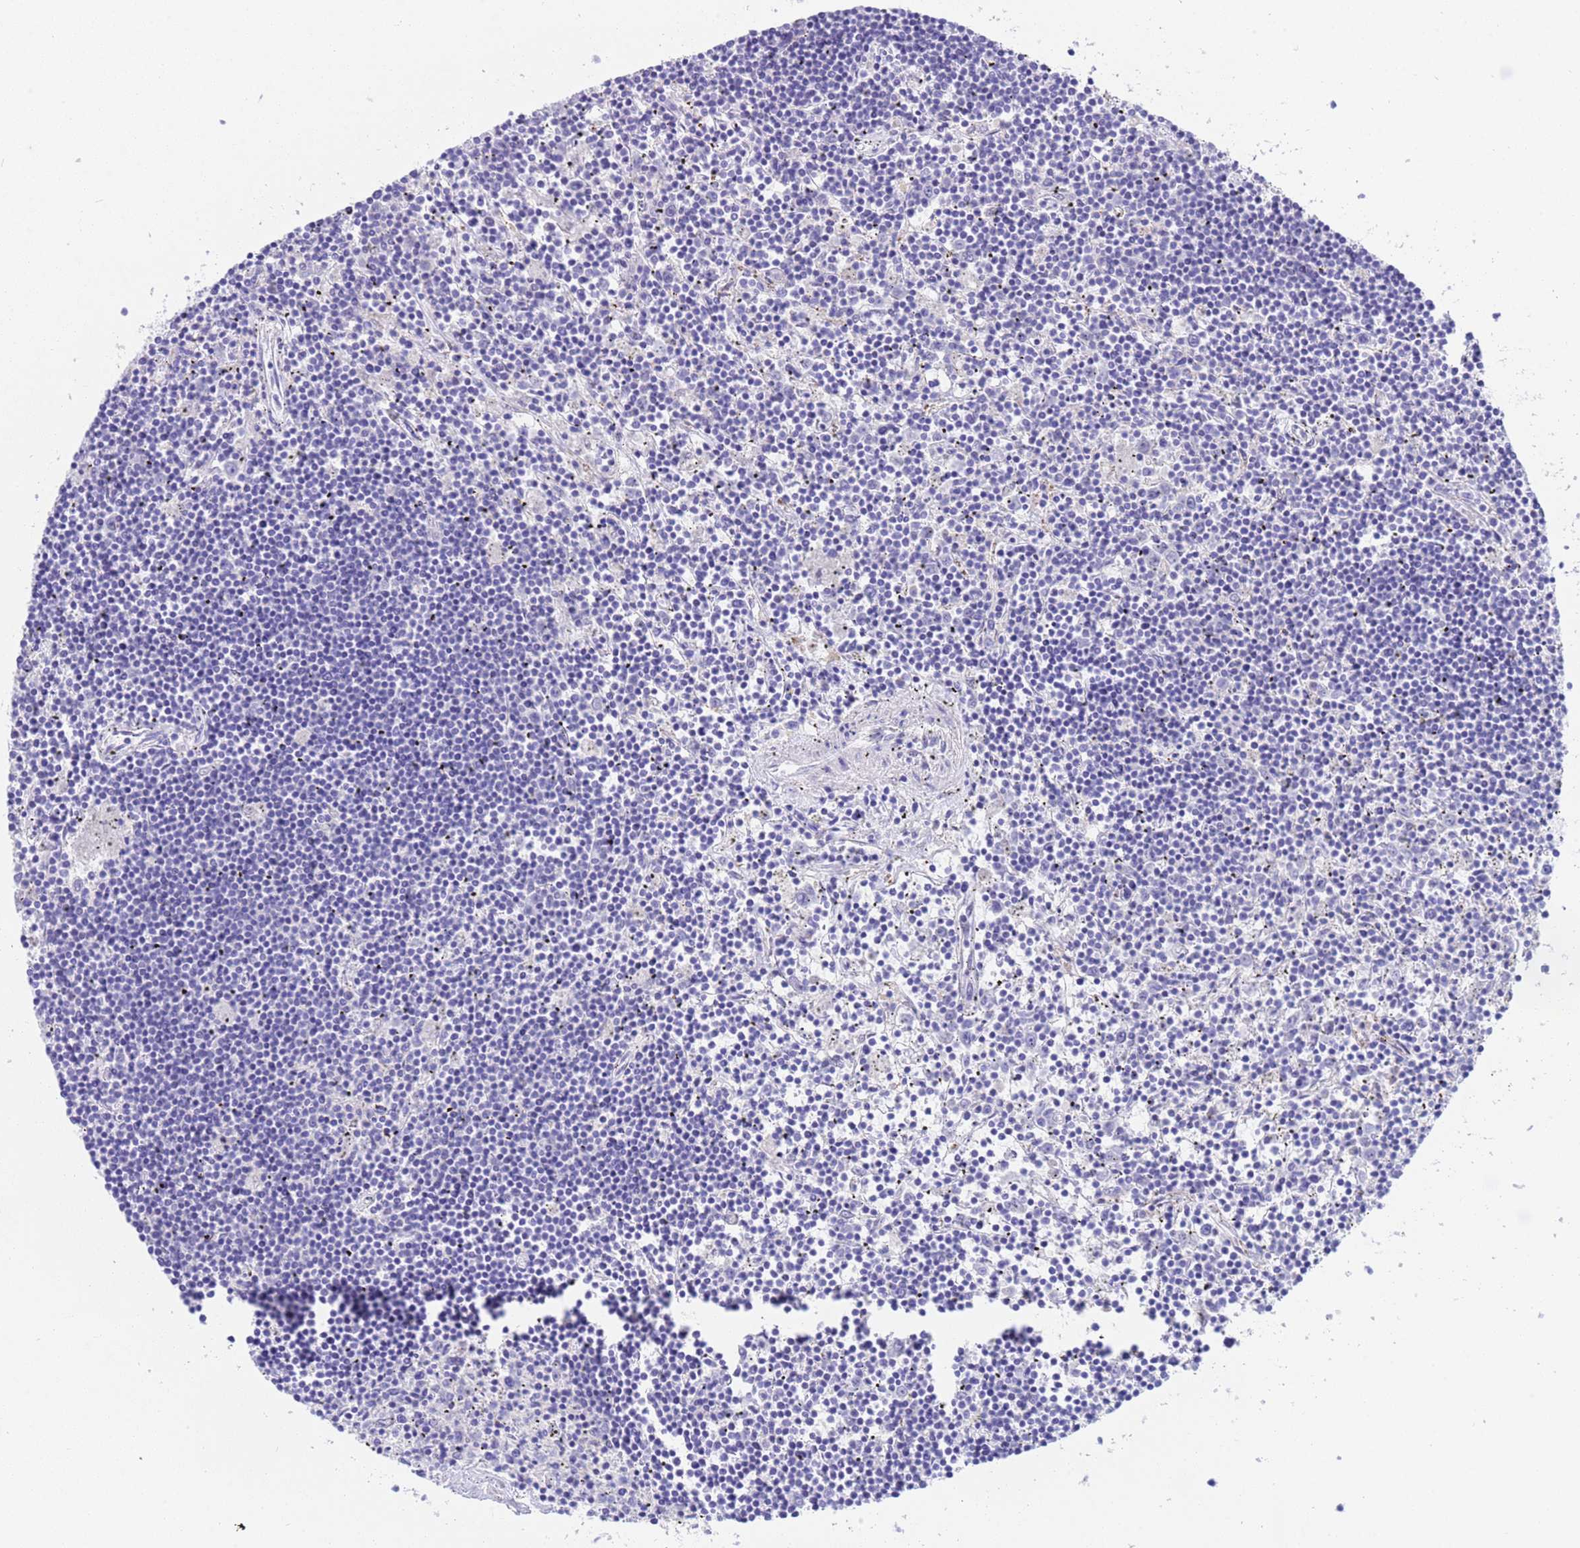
{"staining": {"intensity": "negative", "quantity": "none", "location": "none"}, "tissue": "lymphoma", "cell_type": "Tumor cells", "image_type": "cancer", "snomed": [{"axis": "morphology", "description": "Malignant lymphoma, non-Hodgkin's type, Low grade"}, {"axis": "topography", "description": "Spleen"}], "caption": "DAB (3,3'-diaminobenzidine) immunohistochemical staining of lymphoma exhibits no significant staining in tumor cells. Brightfield microscopy of immunohistochemistry (IHC) stained with DAB (3,3'-diaminobenzidine) (brown) and hematoxylin (blue), captured at high magnification.", "gene": "USP38", "patient": {"sex": "male", "age": 76}}